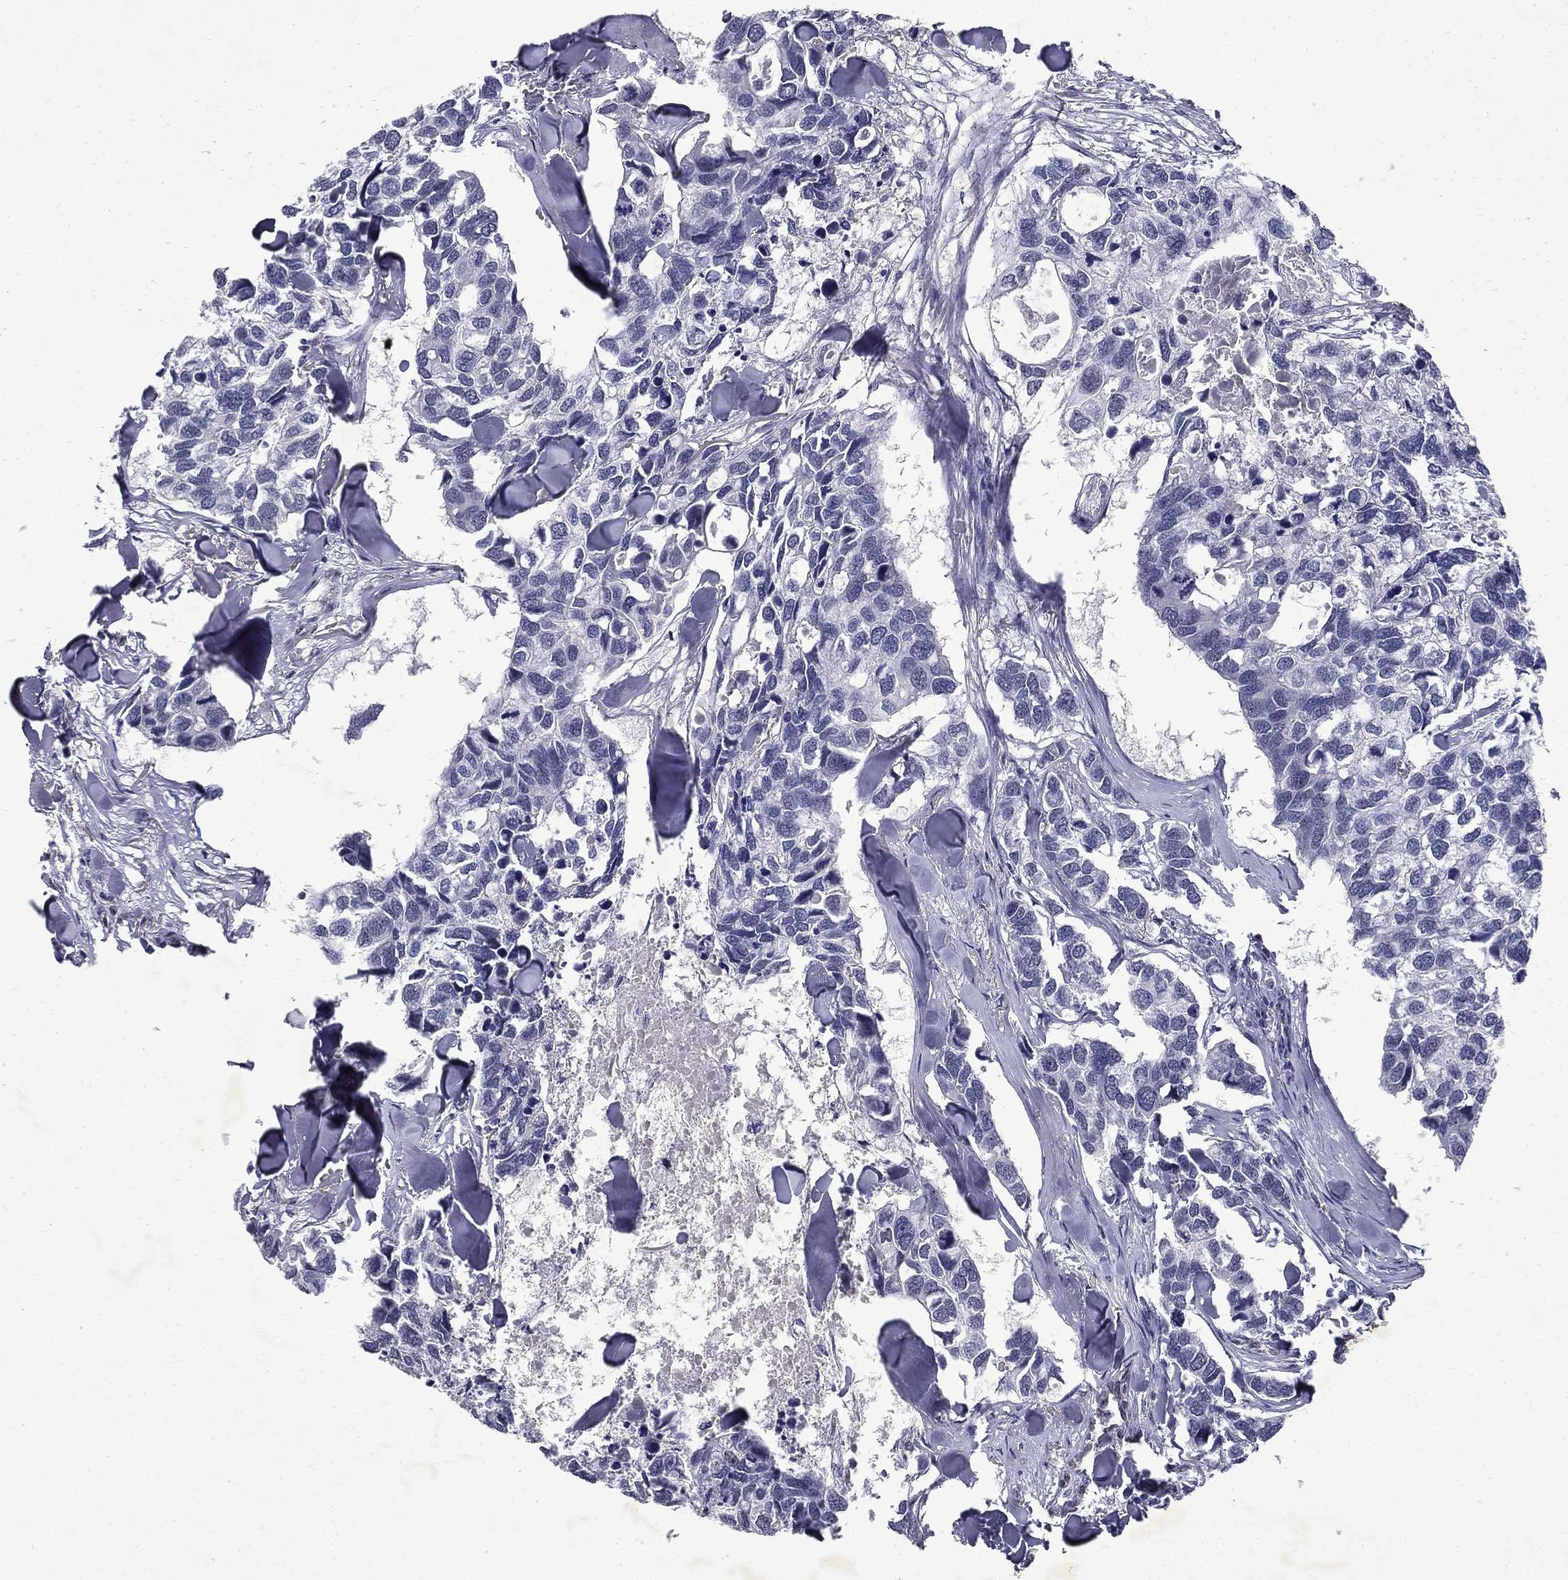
{"staining": {"intensity": "negative", "quantity": "none", "location": "none"}, "tissue": "breast cancer", "cell_type": "Tumor cells", "image_type": "cancer", "snomed": [{"axis": "morphology", "description": "Duct carcinoma"}, {"axis": "topography", "description": "Breast"}], "caption": "The image displays no staining of tumor cells in breast cancer (infiltrating ductal carcinoma). The staining was performed using DAB to visualize the protein expression in brown, while the nuclei were stained in blue with hematoxylin (Magnification: 20x).", "gene": "RBFOX1", "patient": {"sex": "female", "age": 83}}